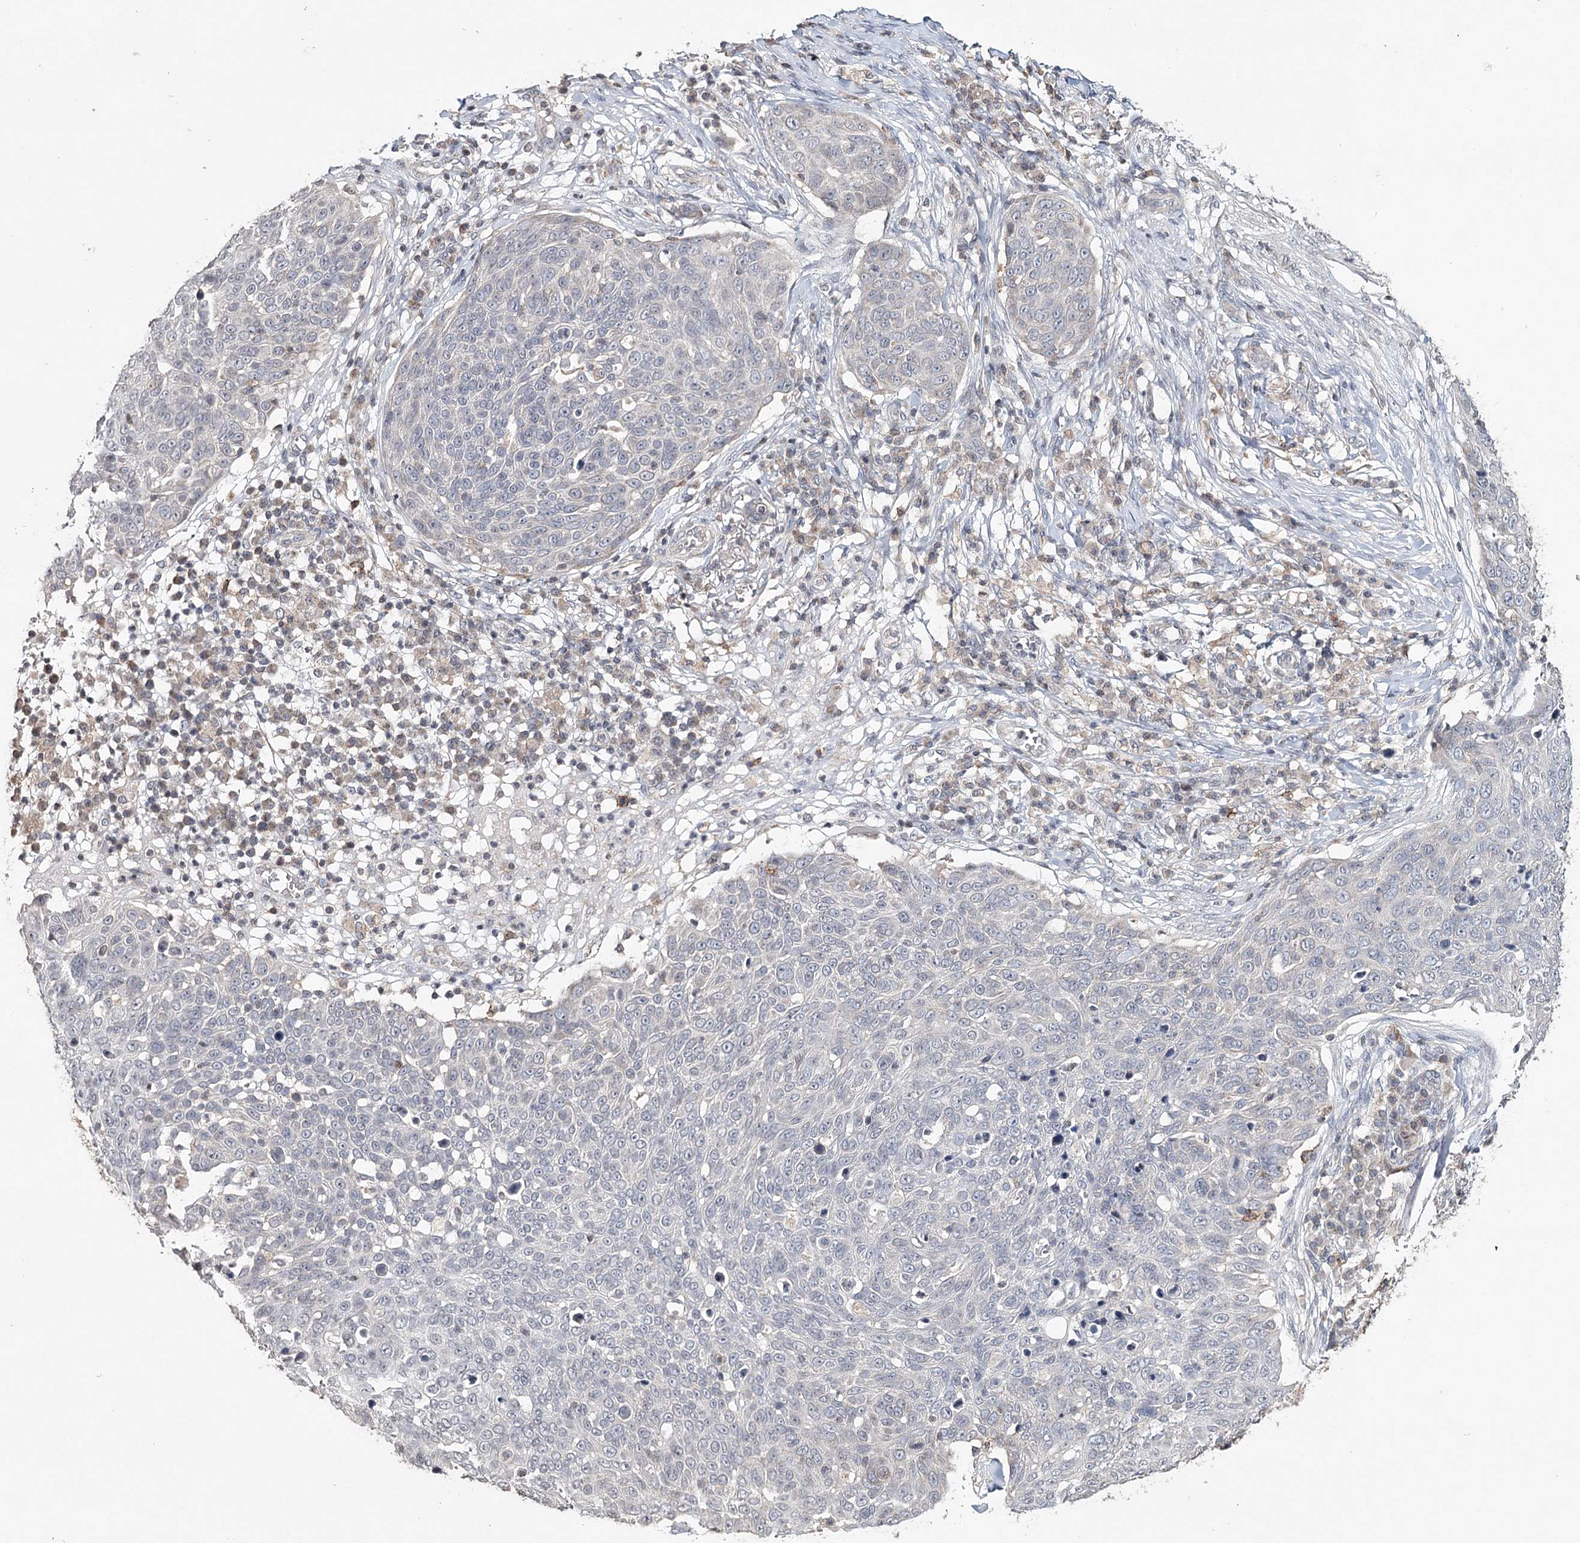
{"staining": {"intensity": "negative", "quantity": "none", "location": "none"}, "tissue": "skin cancer", "cell_type": "Tumor cells", "image_type": "cancer", "snomed": [{"axis": "morphology", "description": "Squamous cell carcinoma in situ, NOS"}, {"axis": "morphology", "description": "Squamous cell carcinoma, NOS"}, {"axis": "topography", "description": "Skin"}], "caption": "Immunohistochemical staining of human skin squamous cell carcinoma in situ shows no significant positivity in tumor cells.", "gene": "ICOS", "patient": {"sex": "male", "age": 93}}